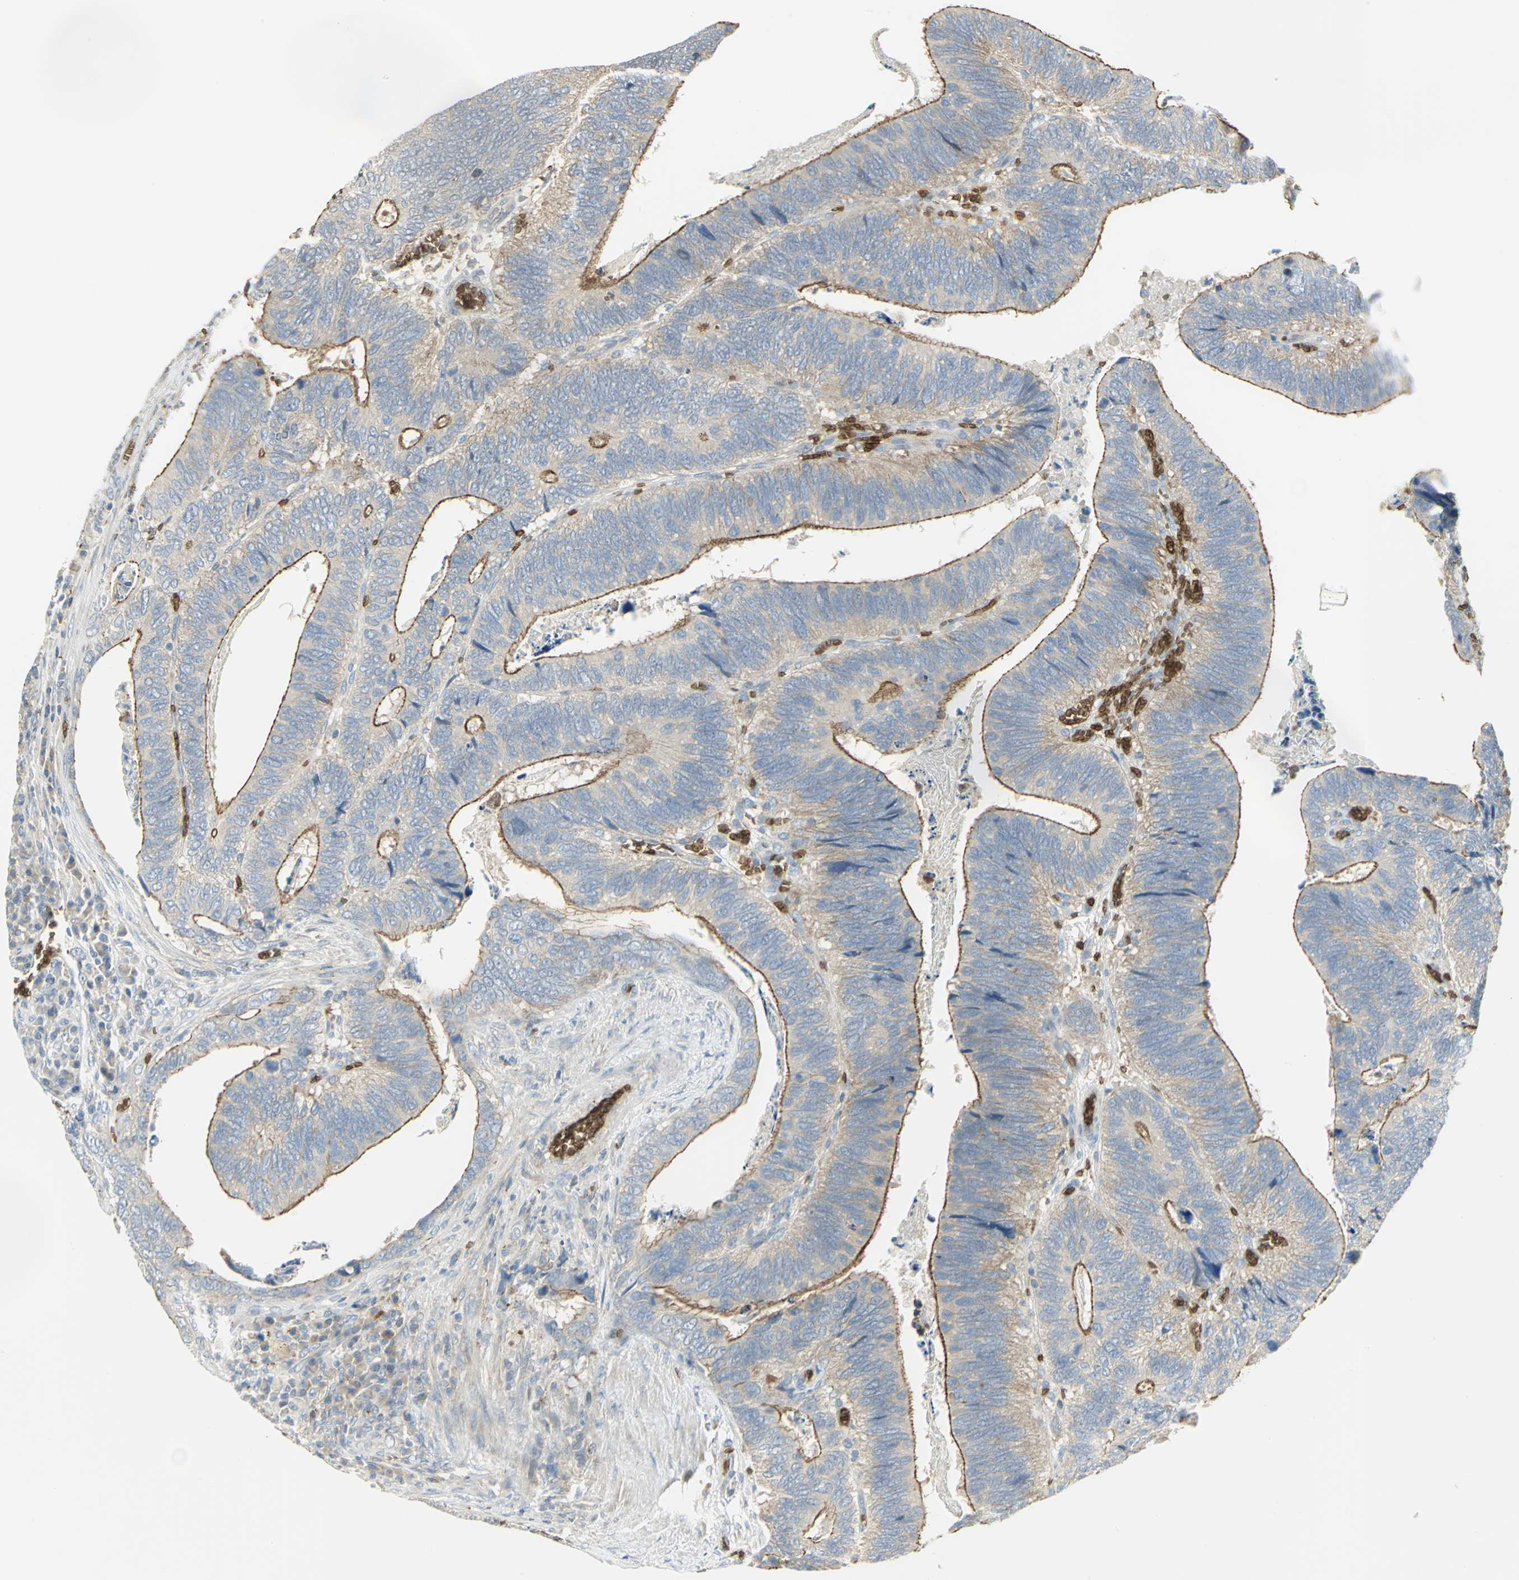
{"staining": {"intensity": "moderate", "quantity": ">75%", "location": "cytoplasmic/membranous"}, "tissue": "colorectal cancer", "cell_type": "Tumor cells", "image_type": "cancer", "snomed": [{"axis": "morphology", "description": "Adenocarcinoma, NOS"}, {"axis": "topography", "description": "Colon"}], "caption": "Immunohistochemical staining of adenocarcinoma (colorectal) exhibits moderate cytoplasmic/membranous protein staining in about >75% of tumor cells.", "gene": "ANK1", "patient": {"sex": "male", "age": 72}}